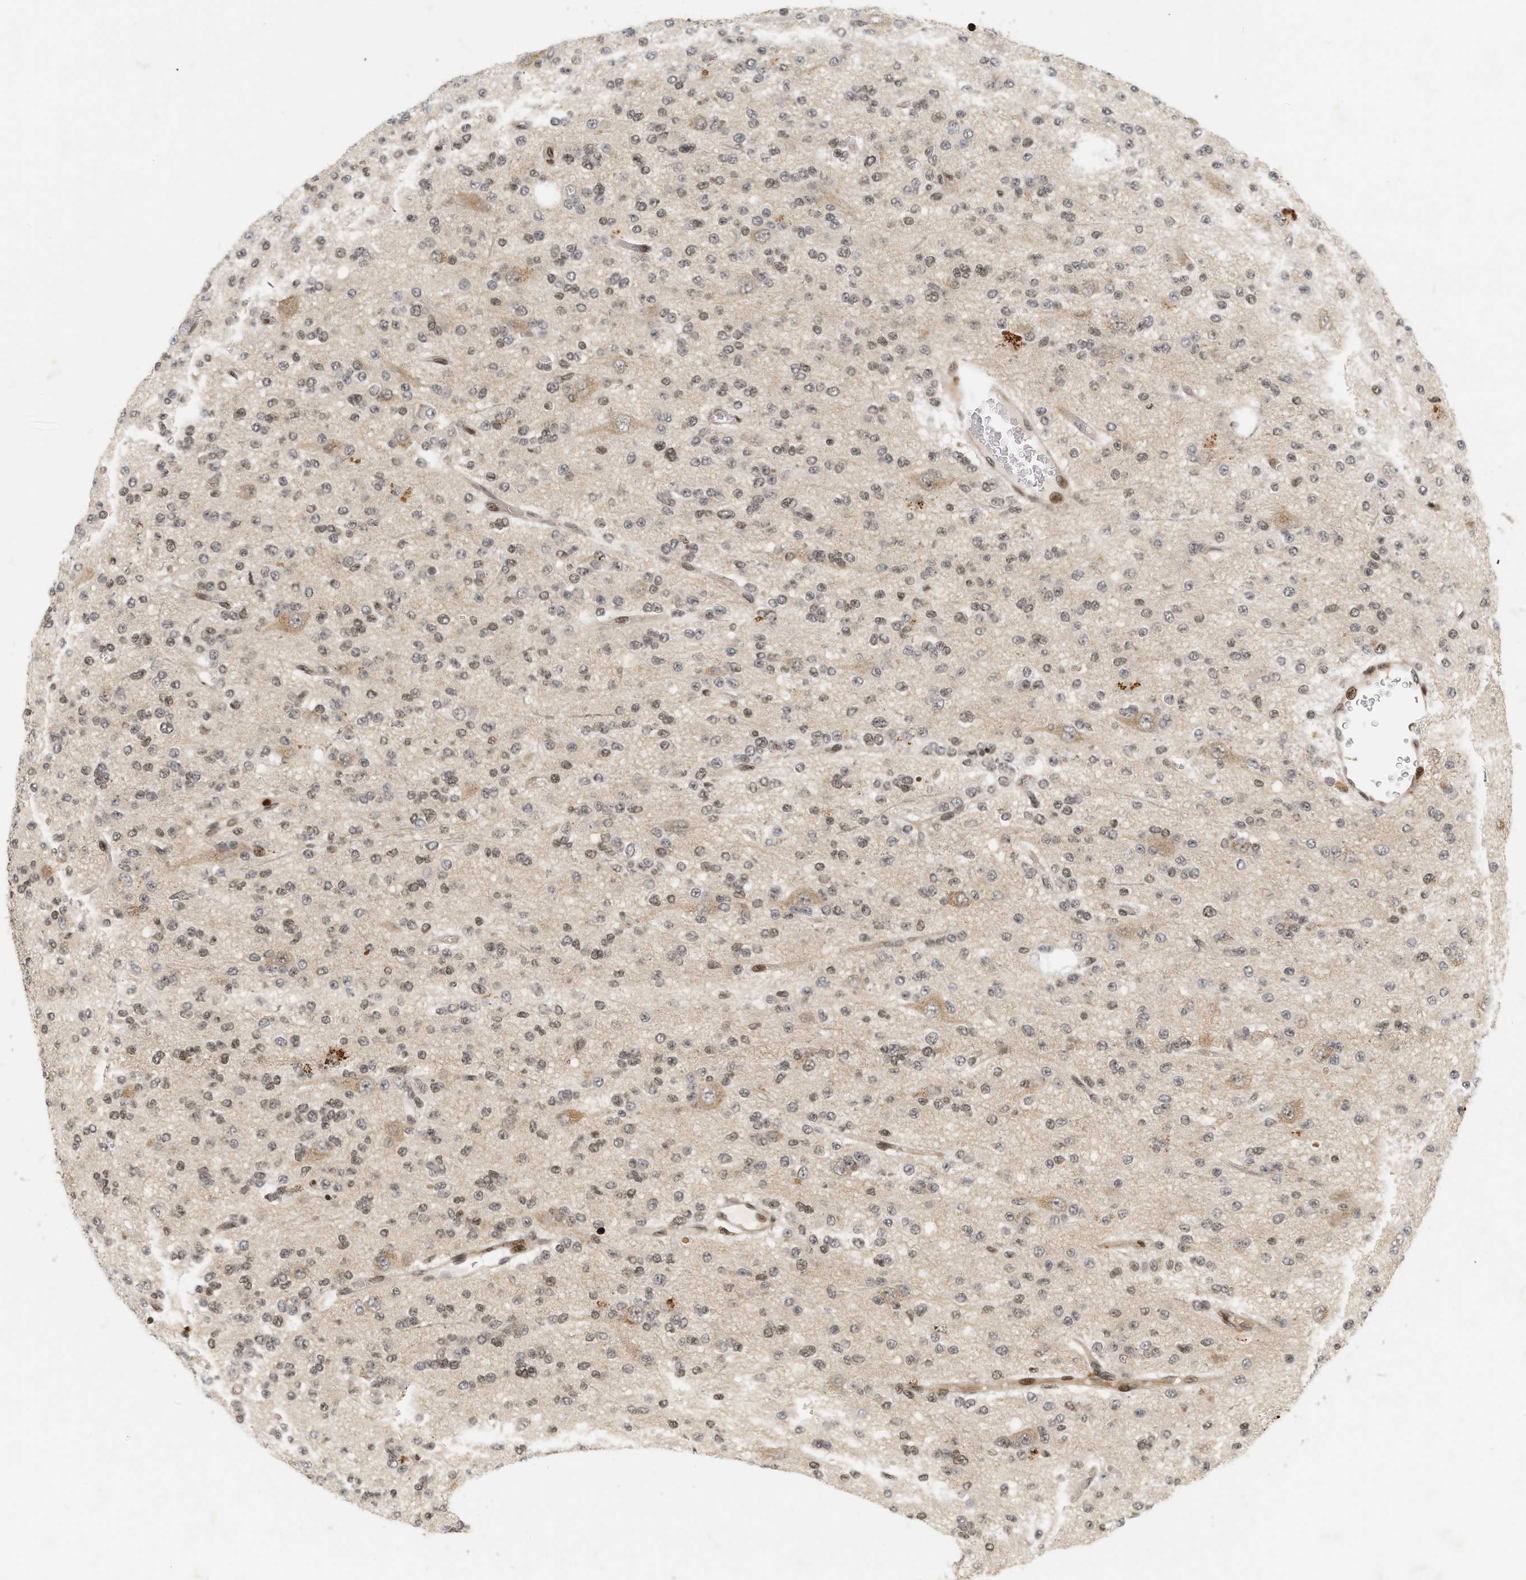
{"staining": {"intensity": "weak", "quantity": ">75%", "location": "nuclear"}, "tissue": "glioma", "cell_type": "Tumor cells", "image_type": "cancer", "snomed": [{"axis": "morphology", "description": "Glioma, malignant, Low grade"}, {"axis": "topography", "description": "Brain"}], "caption": "A brown stain shows weak nuclear staining of a protein in low-grade glioma (malignant) tumor cells.", "gene": "NFE2L2", "patient": {"sex": "male", "age": 38}}